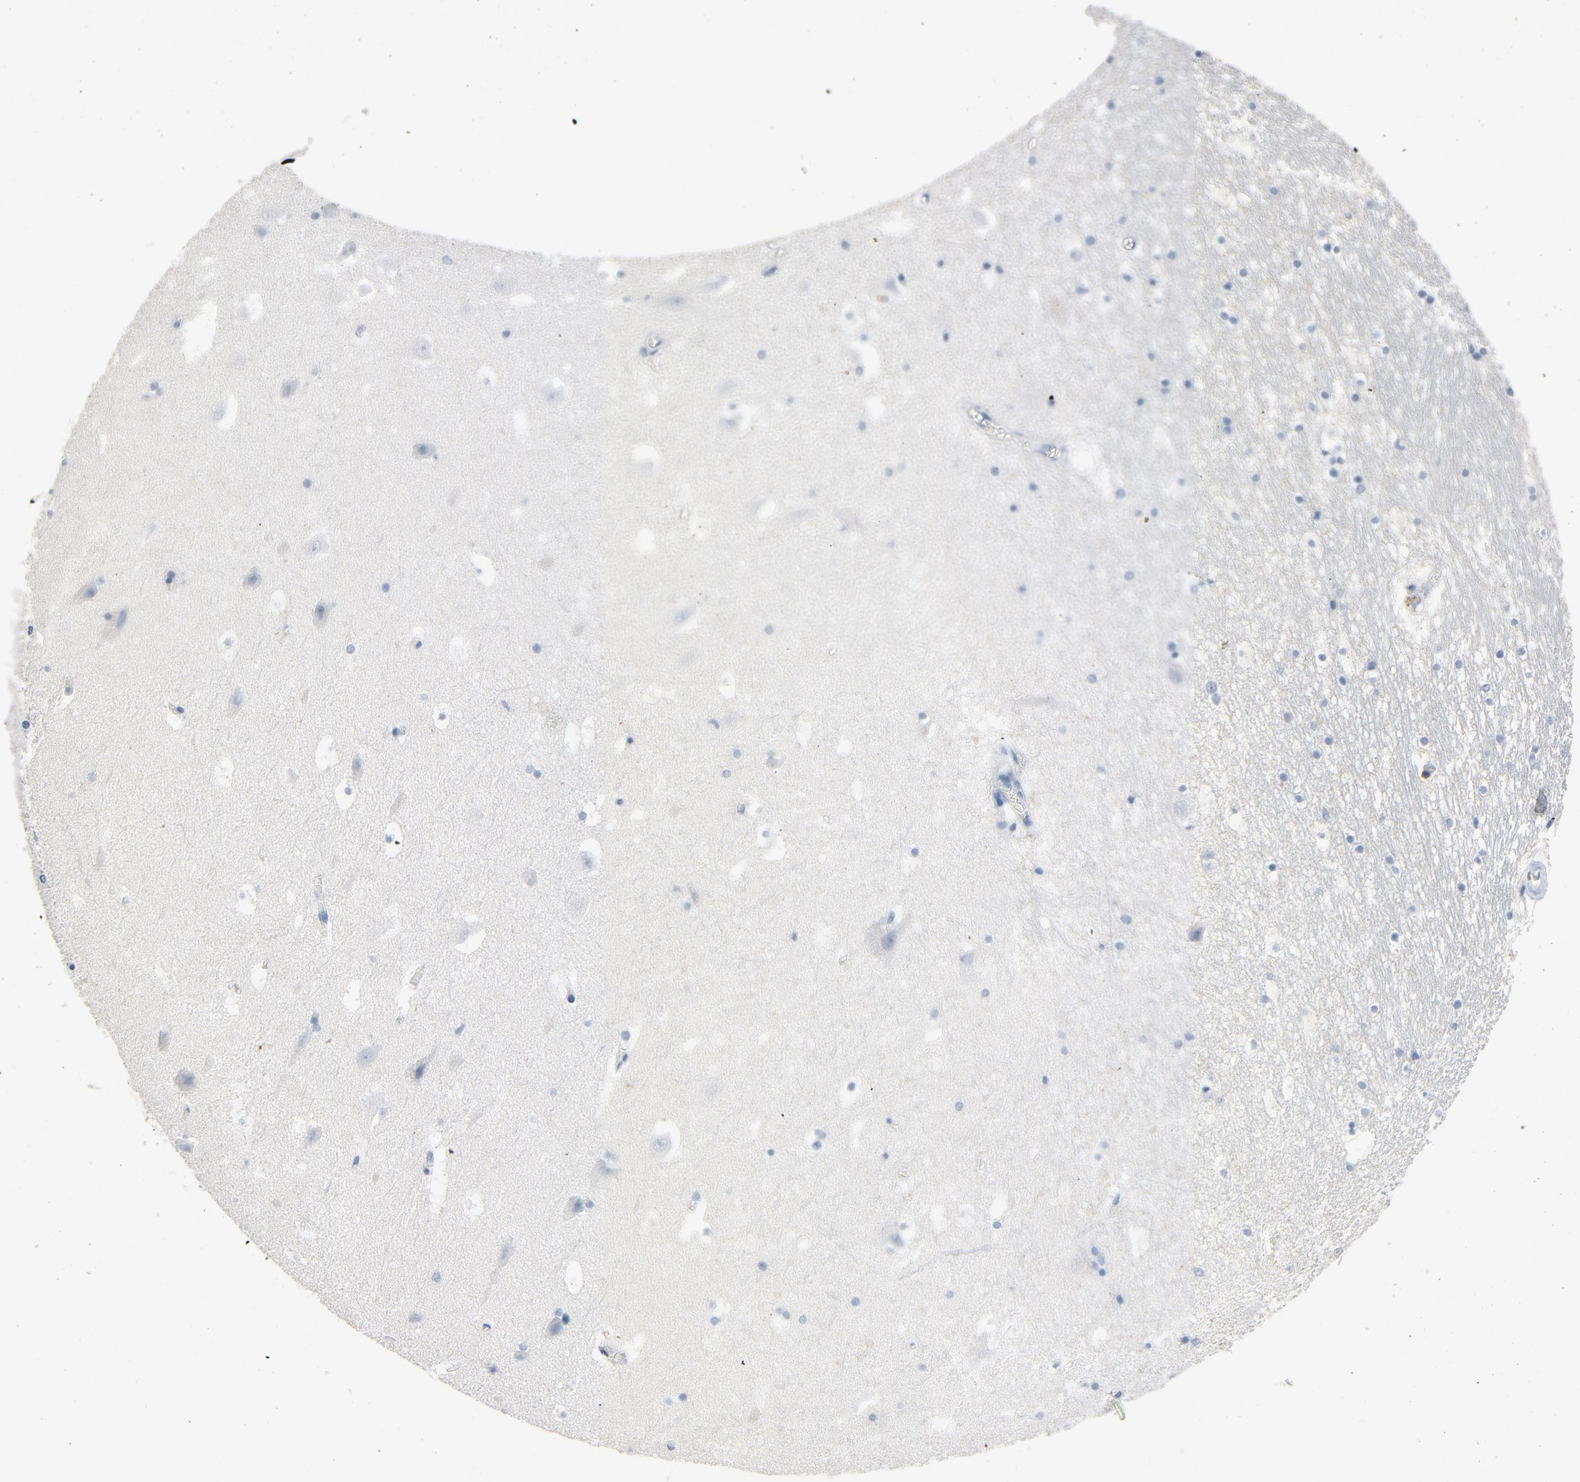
{"staining": {"intensity": "negative", "quantity": "none", "location": "none"}, "tissue": "hippocampus", "cell_type": "Glial cells", "image_type": "normal", "snomed": [{"axis": "morphology", "description": "Normal tissue, NOS"}, {"axis": "topography", "description": "Hippocampus"}], "caption": "The IHC image has no significant positivity in glial cells of hippocampus.", "gene": "LCK", "patient": {"sex": "male", "age": 45}}